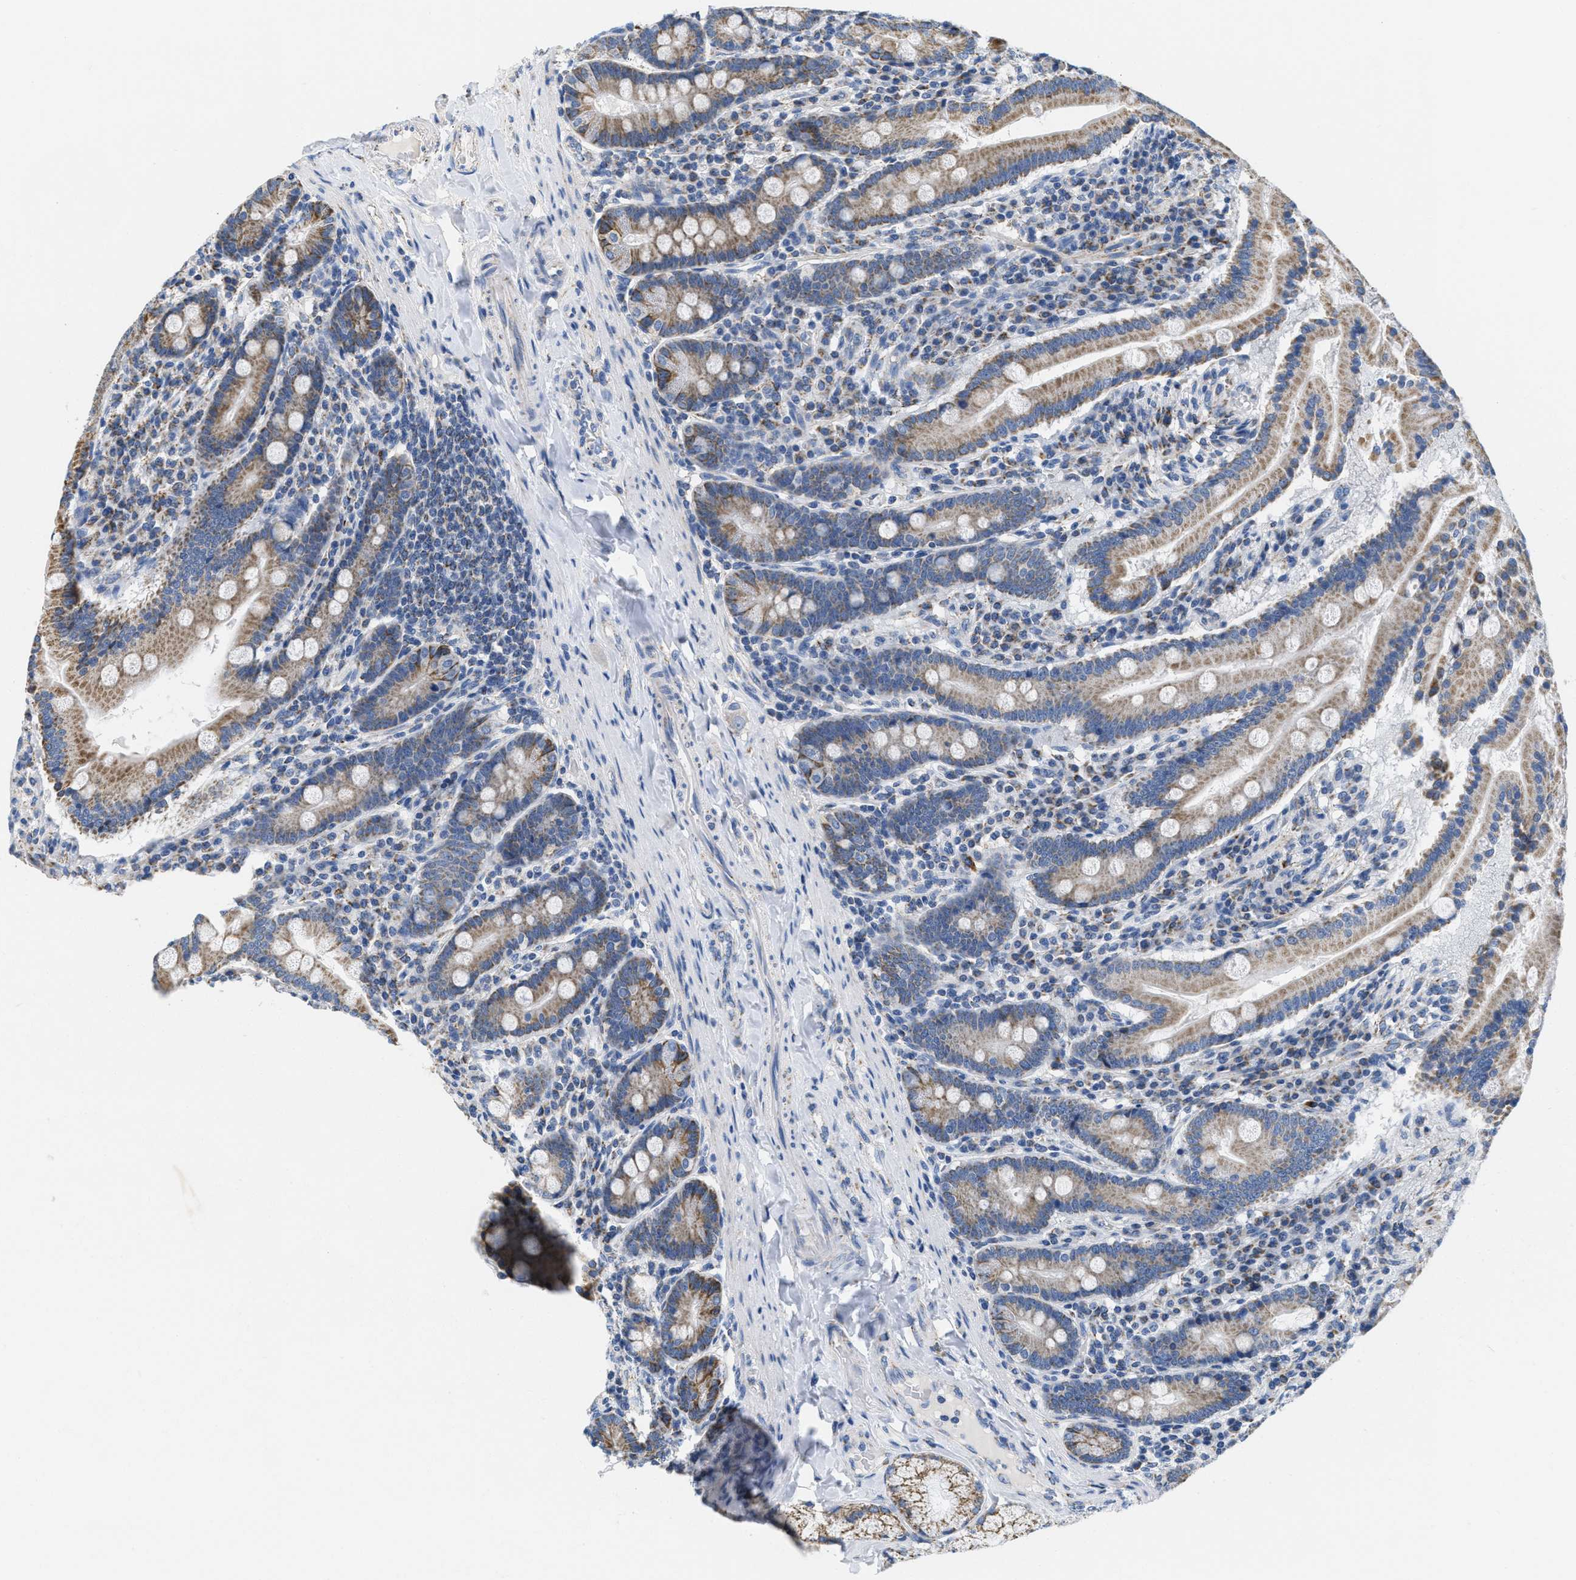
{"staining": {"intensity": "moderate", "quantity": ">75%", "location": "cytoplasmic/membranous"}, "tissue": "duodenum", "cell_type": "Glandular cells", "image_type": "normal", "snomed": [{"axis": "morphology", "description": "Normal tissue, NOS"}, {"axis": "topography", "description": "Duodenum"}], "caption": "Immunohistochemistry micrograph of normal duodenum: duodenum stained using immunohistochemistry shows medium levels of moderate protein expression localized specifically in the cytoplasmic/membranous of glandular cells, appearing as a cytoplasmic/membranous brown color.", "gene": "KCNJ5", "patient": {"sex": "male", "age": 50}}